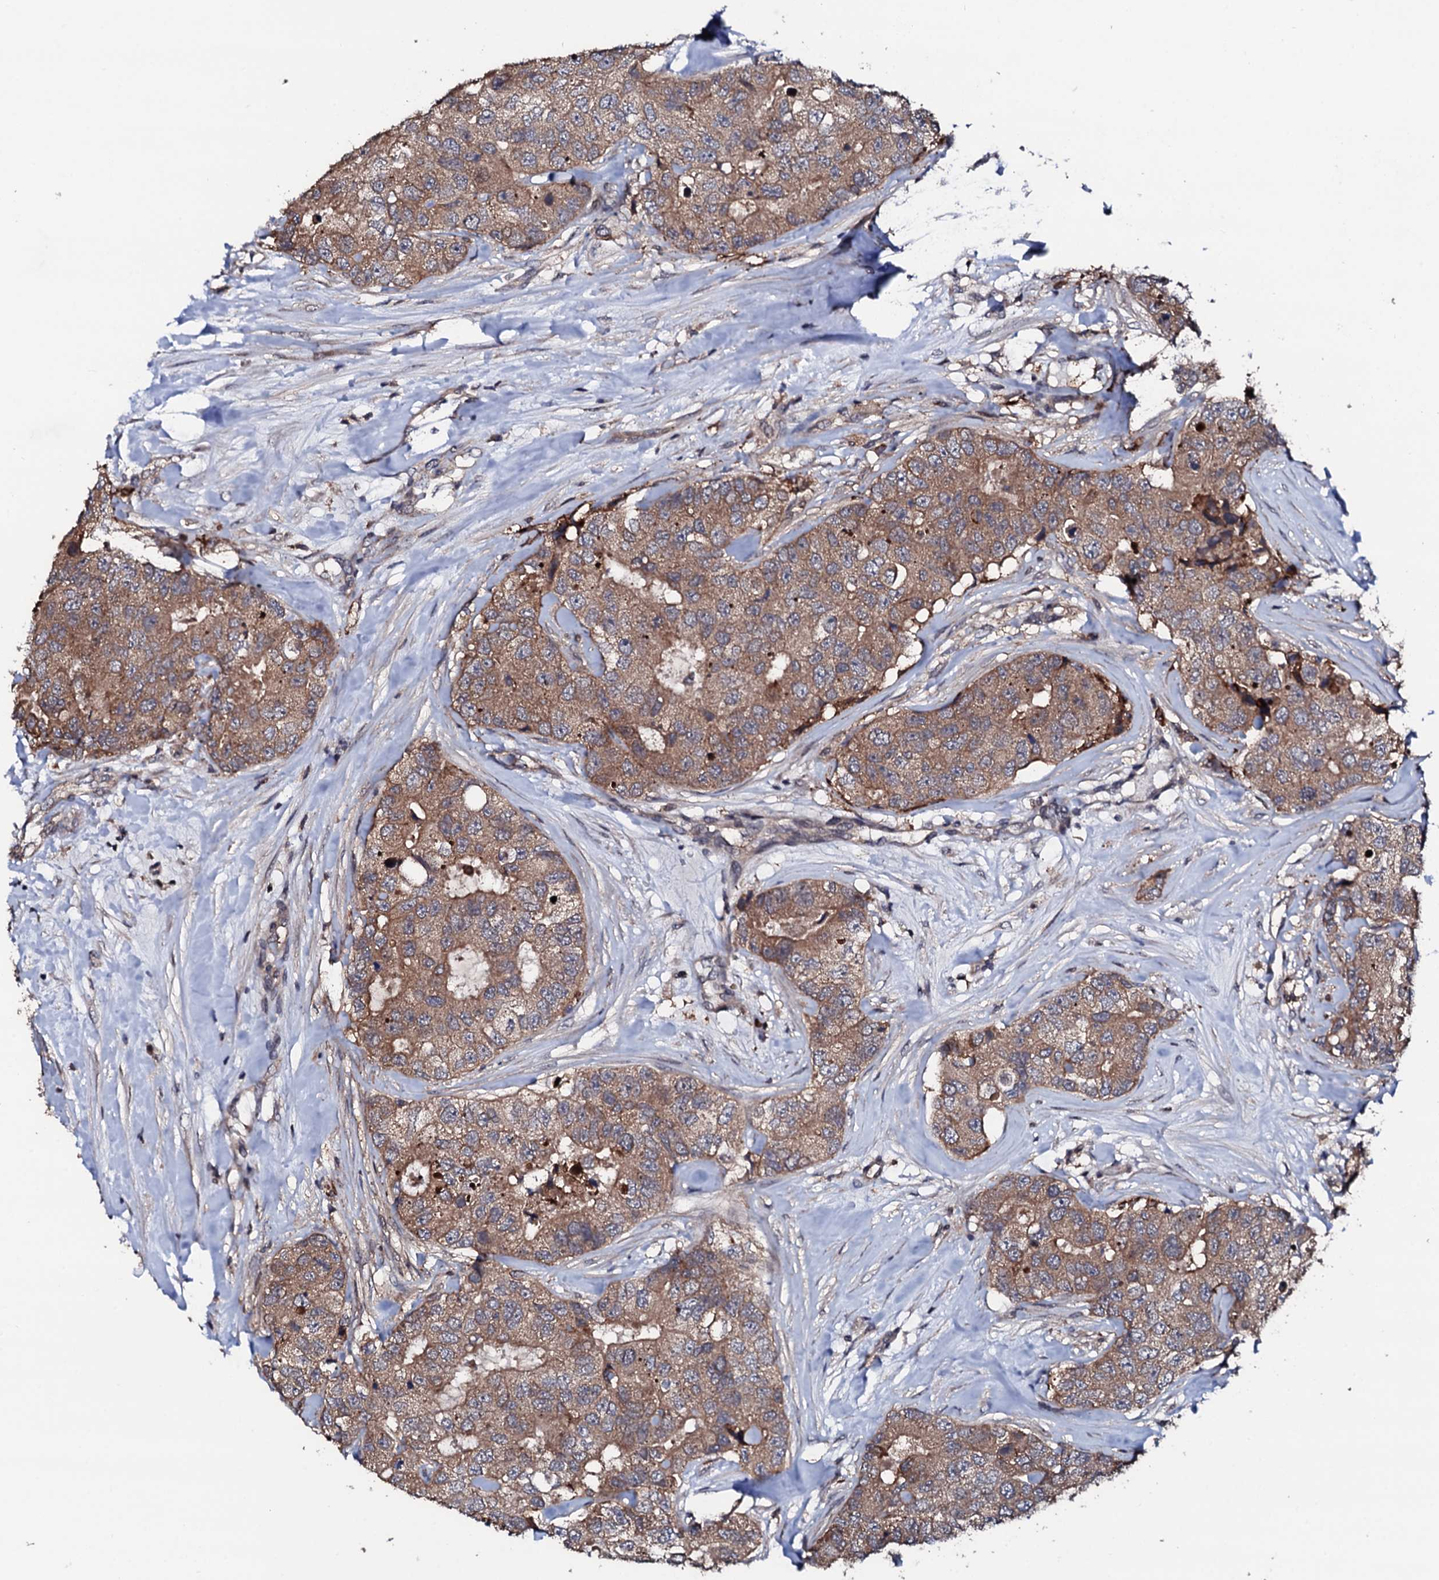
{"staining": {"intensity": "moderate", "quantity": ">75%", "location": "cytoplasmic/membranous"}, "tissue": "breast cancer", "cell_type": "Tumor cells", "image_type": "cancer", "snomed": [{"axis": "morphology", "description": "Duct carcinoma"}, {"axis": "topography", "description": "Breast"}], "caption": "Tumor cells display medium levels of moderate cytoplasmic/membranous staining in about >75% of cells in human infiltrating ductal carcinoma (breast).", "gene": "EDC3", "patient": {"sex": "female", "age": 62}}